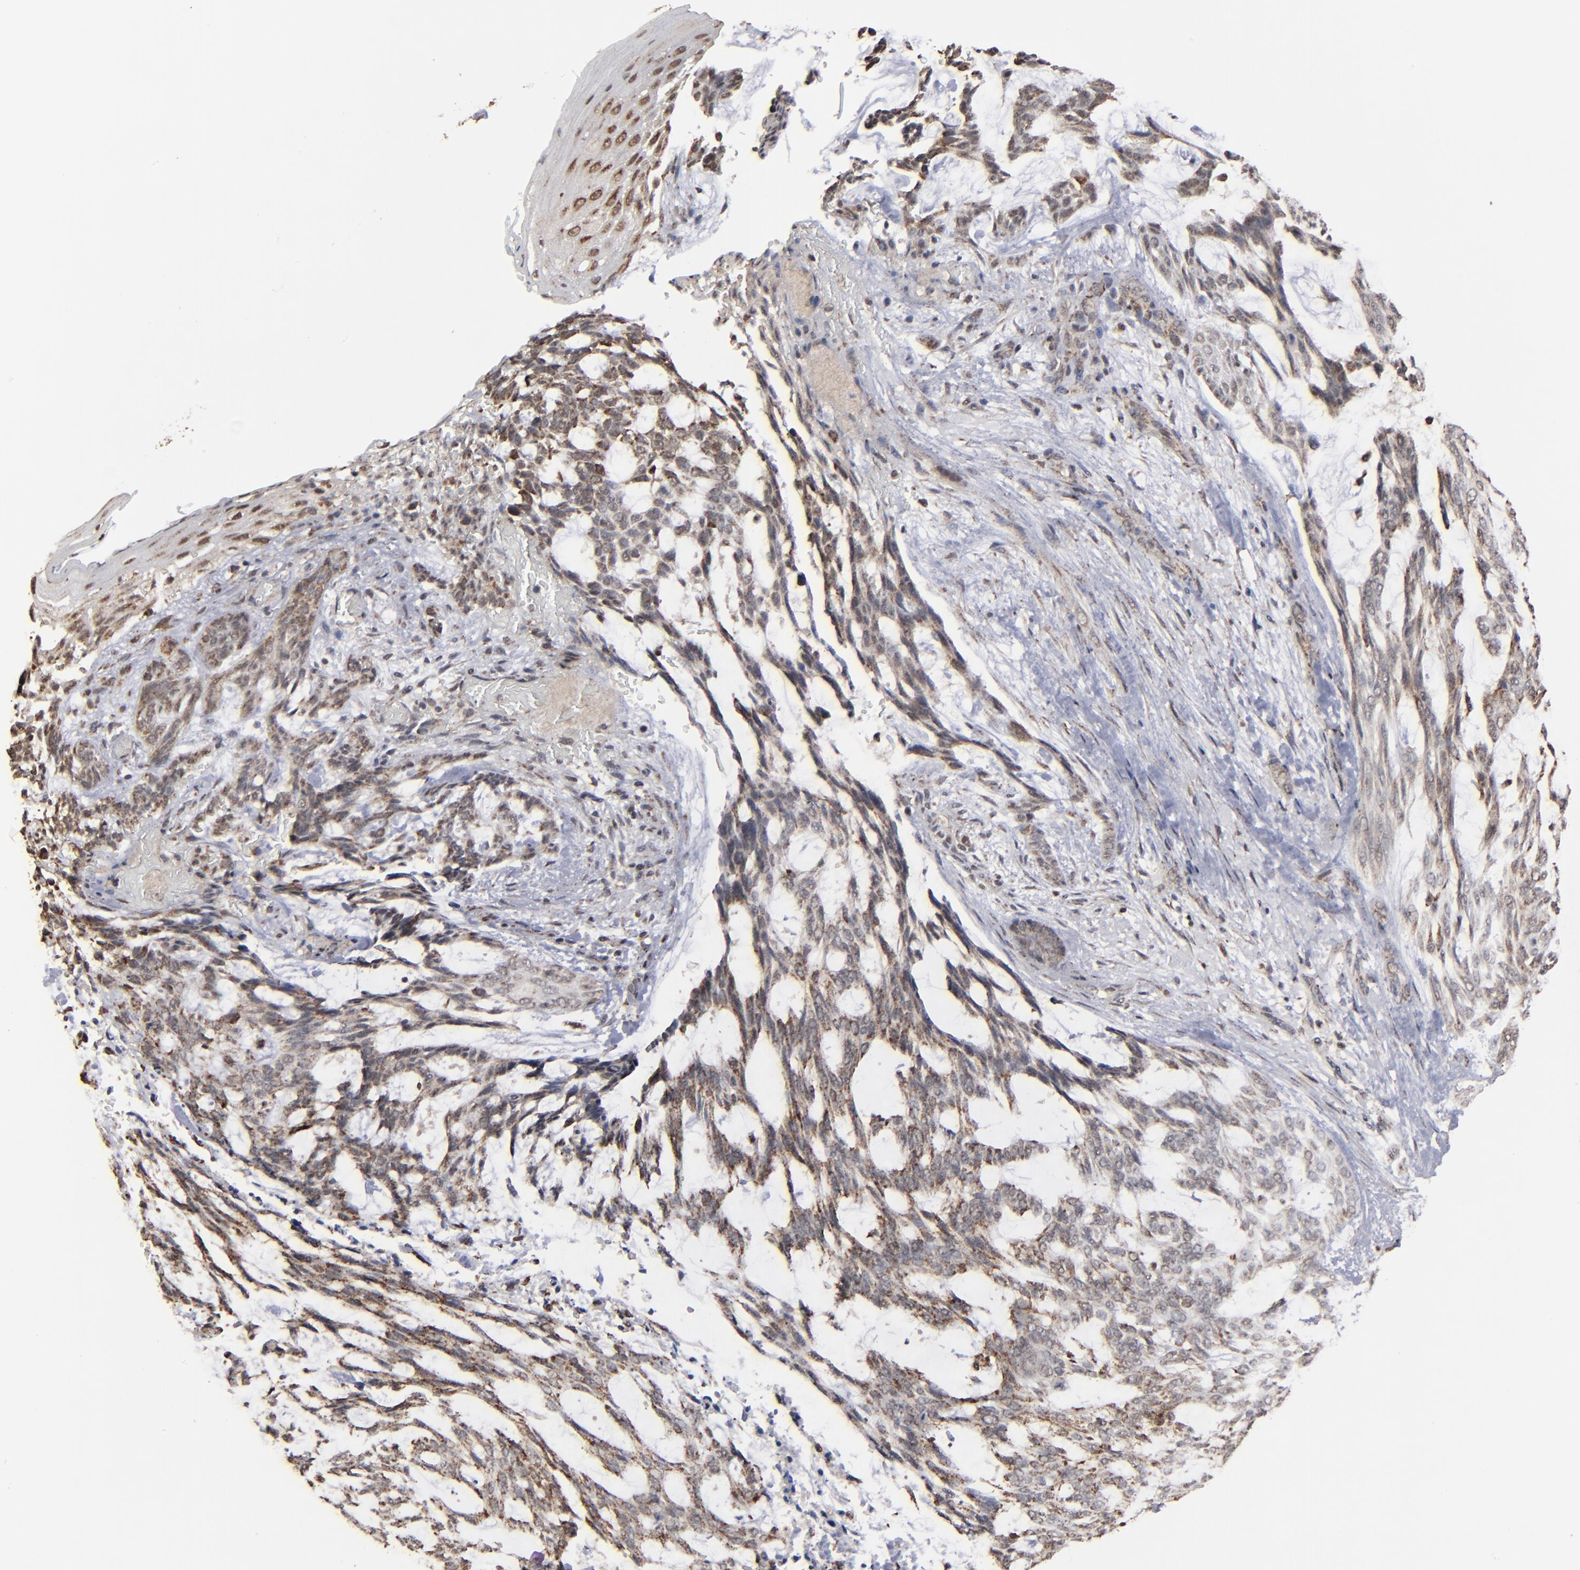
{"staining": {"intensity": "weak", "quantity": "<25%", "location": "cytoplasmic/membranous"}, "tissue": "skin cancer", "cell_type": "Tumor cells", "image_type": "cancer", "snomed": [{"axis": "morphology", "description": "Normal tissue, NOS"}, {"axis": "morphology", "description": "Basal cell carcinoma"}, {"axis": "topography", "description": "Skin"}], "caption": "IHC histopathology image of neoplastic tissue: skin cancer stained with DAB (3,3'-diaminobenzidine) exhibits no significant protein positivity in tumor cells. The staining is performed using DAB (3,3'-diaminobenzidine) brown chromogen with nuclei counter-stained in using hematoxylin.", "gene": "BNIP3", "patient": {"sex": "female", "age": 71}}